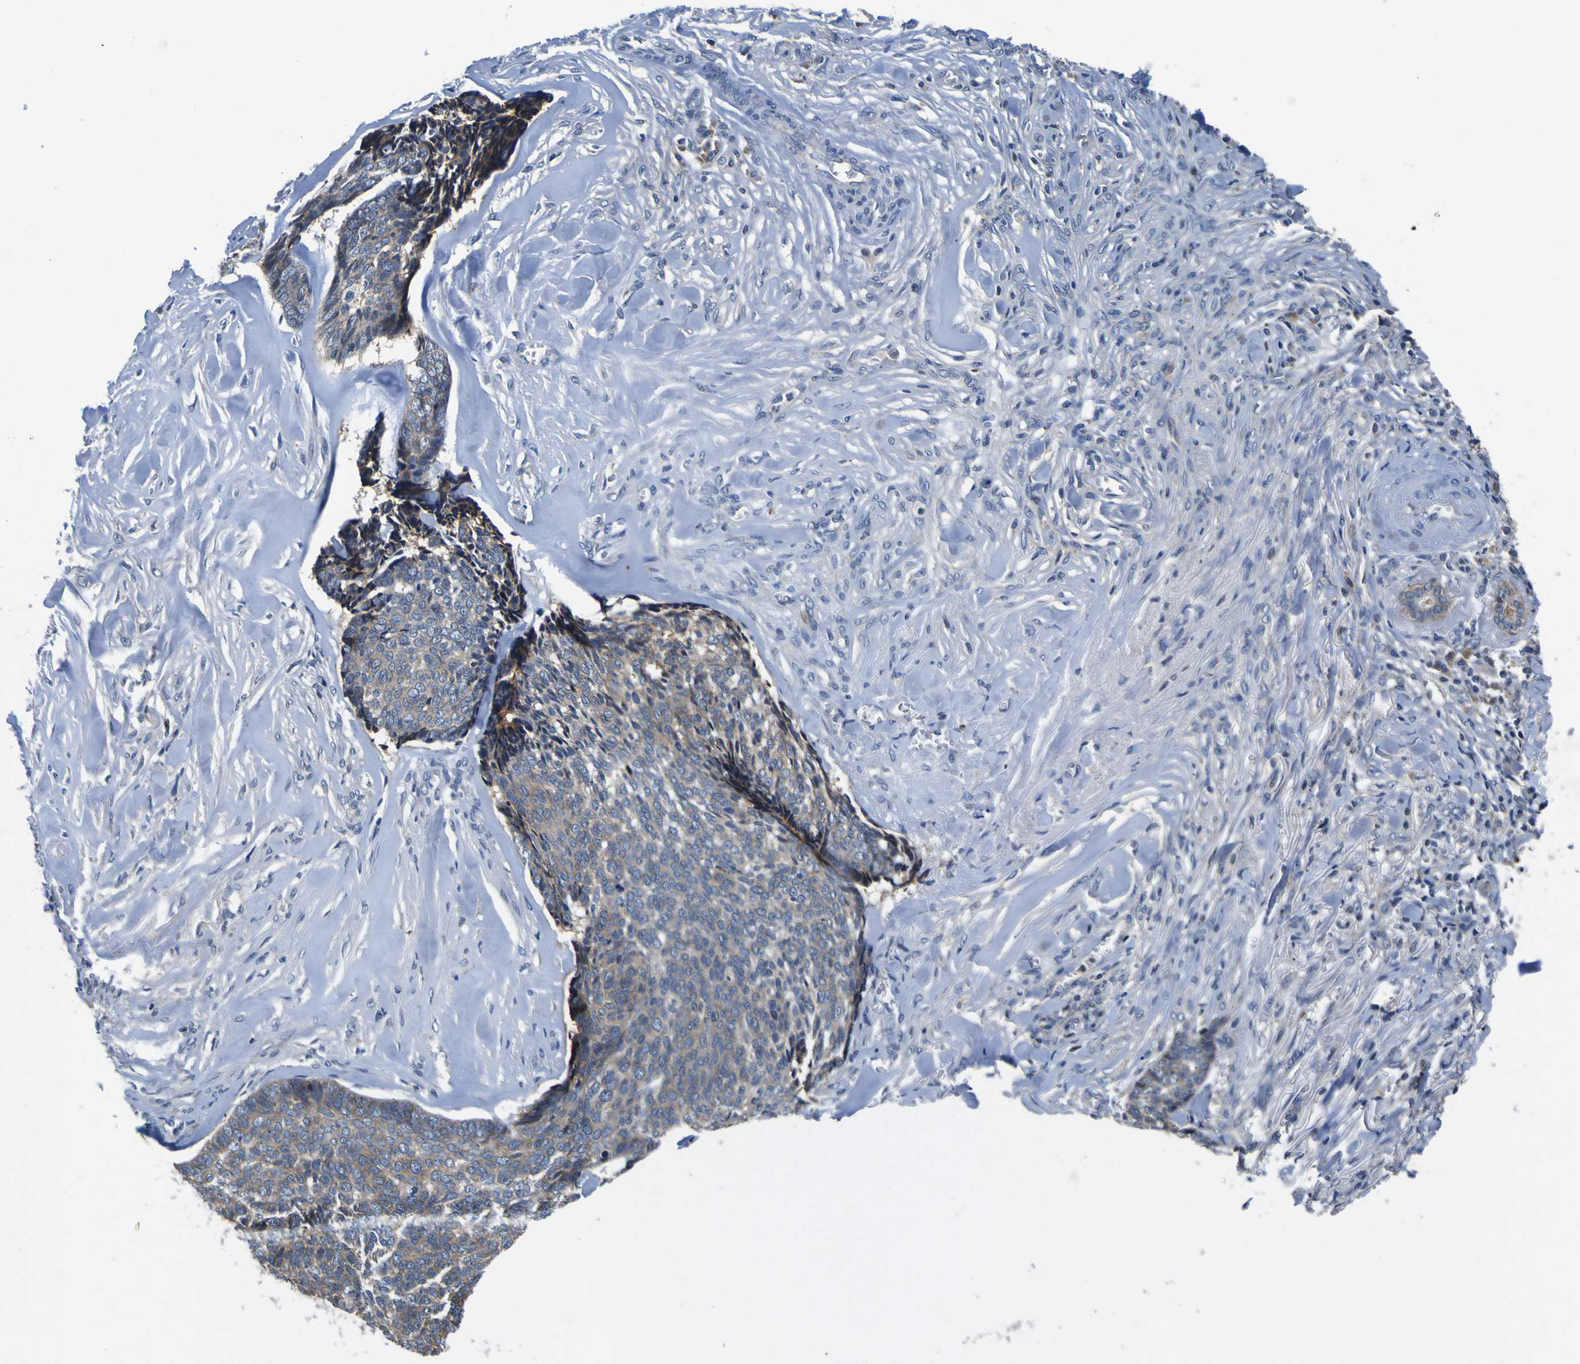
{"staining": {"intensity": "weak", "quantity": ">75%", "location": "cytoplasmic/membranous"}, "tissue": "skin cancer", "cell_type": "Tumor cells", "image_type": "cancer", "snomed": [{"axis": "morphology", "description": "Basal cell carcinoma"}, {"axis": "topography", "description": "Skin"}], "caption": "A brown stain shows weak cytoplasmic/membranous expression of a protein in basal cell carcinoma (skin) tumor cells. The staining is performed using DAB brown chromogen to label protein expression. The nuclei are counter-stained blue using hematoxylin.", "gene": "EPHB4", "patient": {"sex": "male", "age": 84}}